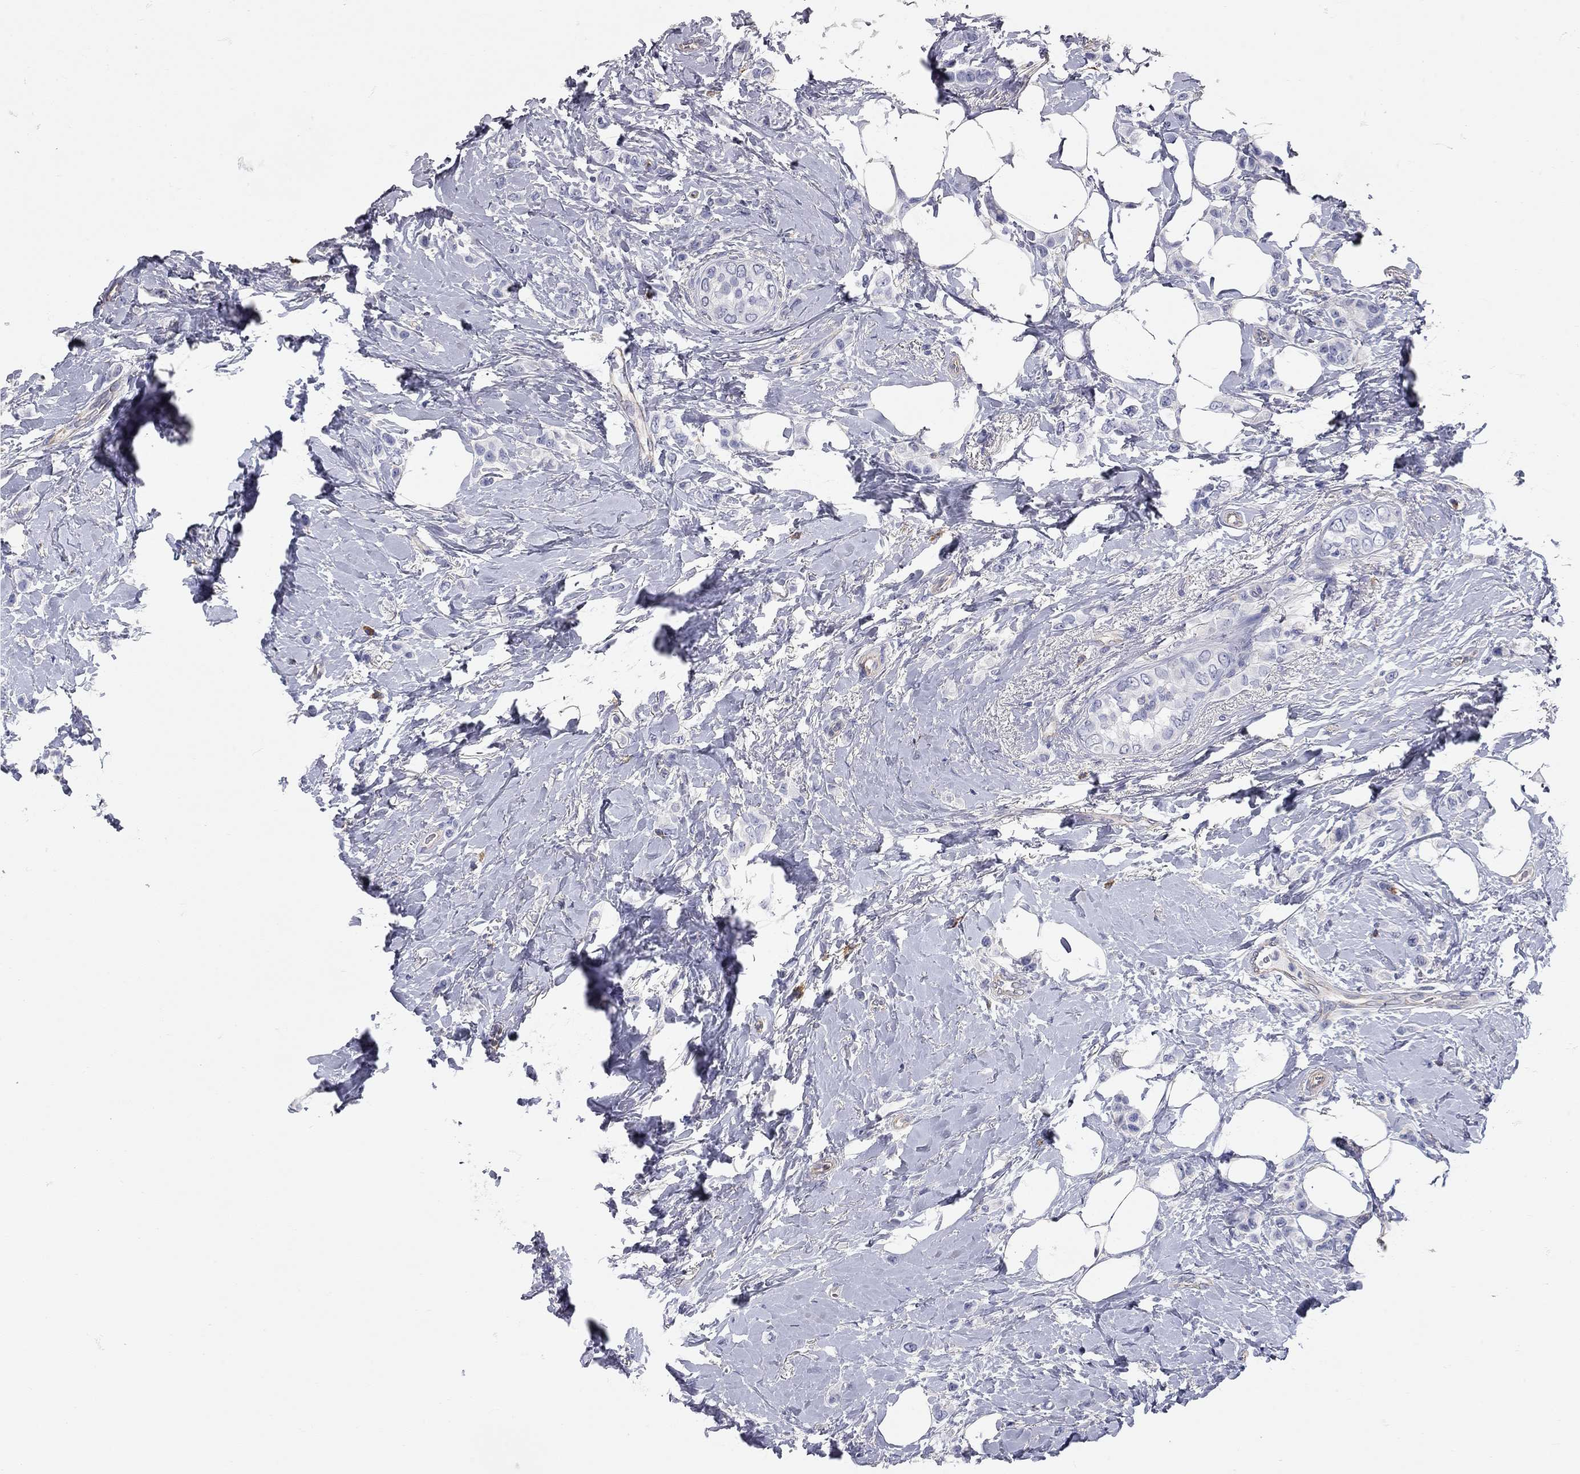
{"staining": {"intensity": "negative", "quantity": "none", "location": "none"}, "tissue": "breast cancer", "cell_type": "Tumor cells", "image_type": "cancer", "snomed": [{"axis": "morphology", "description": "Lobular carcinoma"}, {"axis": "topography", "description": "Breast"}], "caption": "The immunohistochemistry micrograph has no significant staining in tumor cells of breast cancer (lobular carcinoma) tissue.", "gene": "C10orf90", "patient": {"sex": "female", "age": 66}}